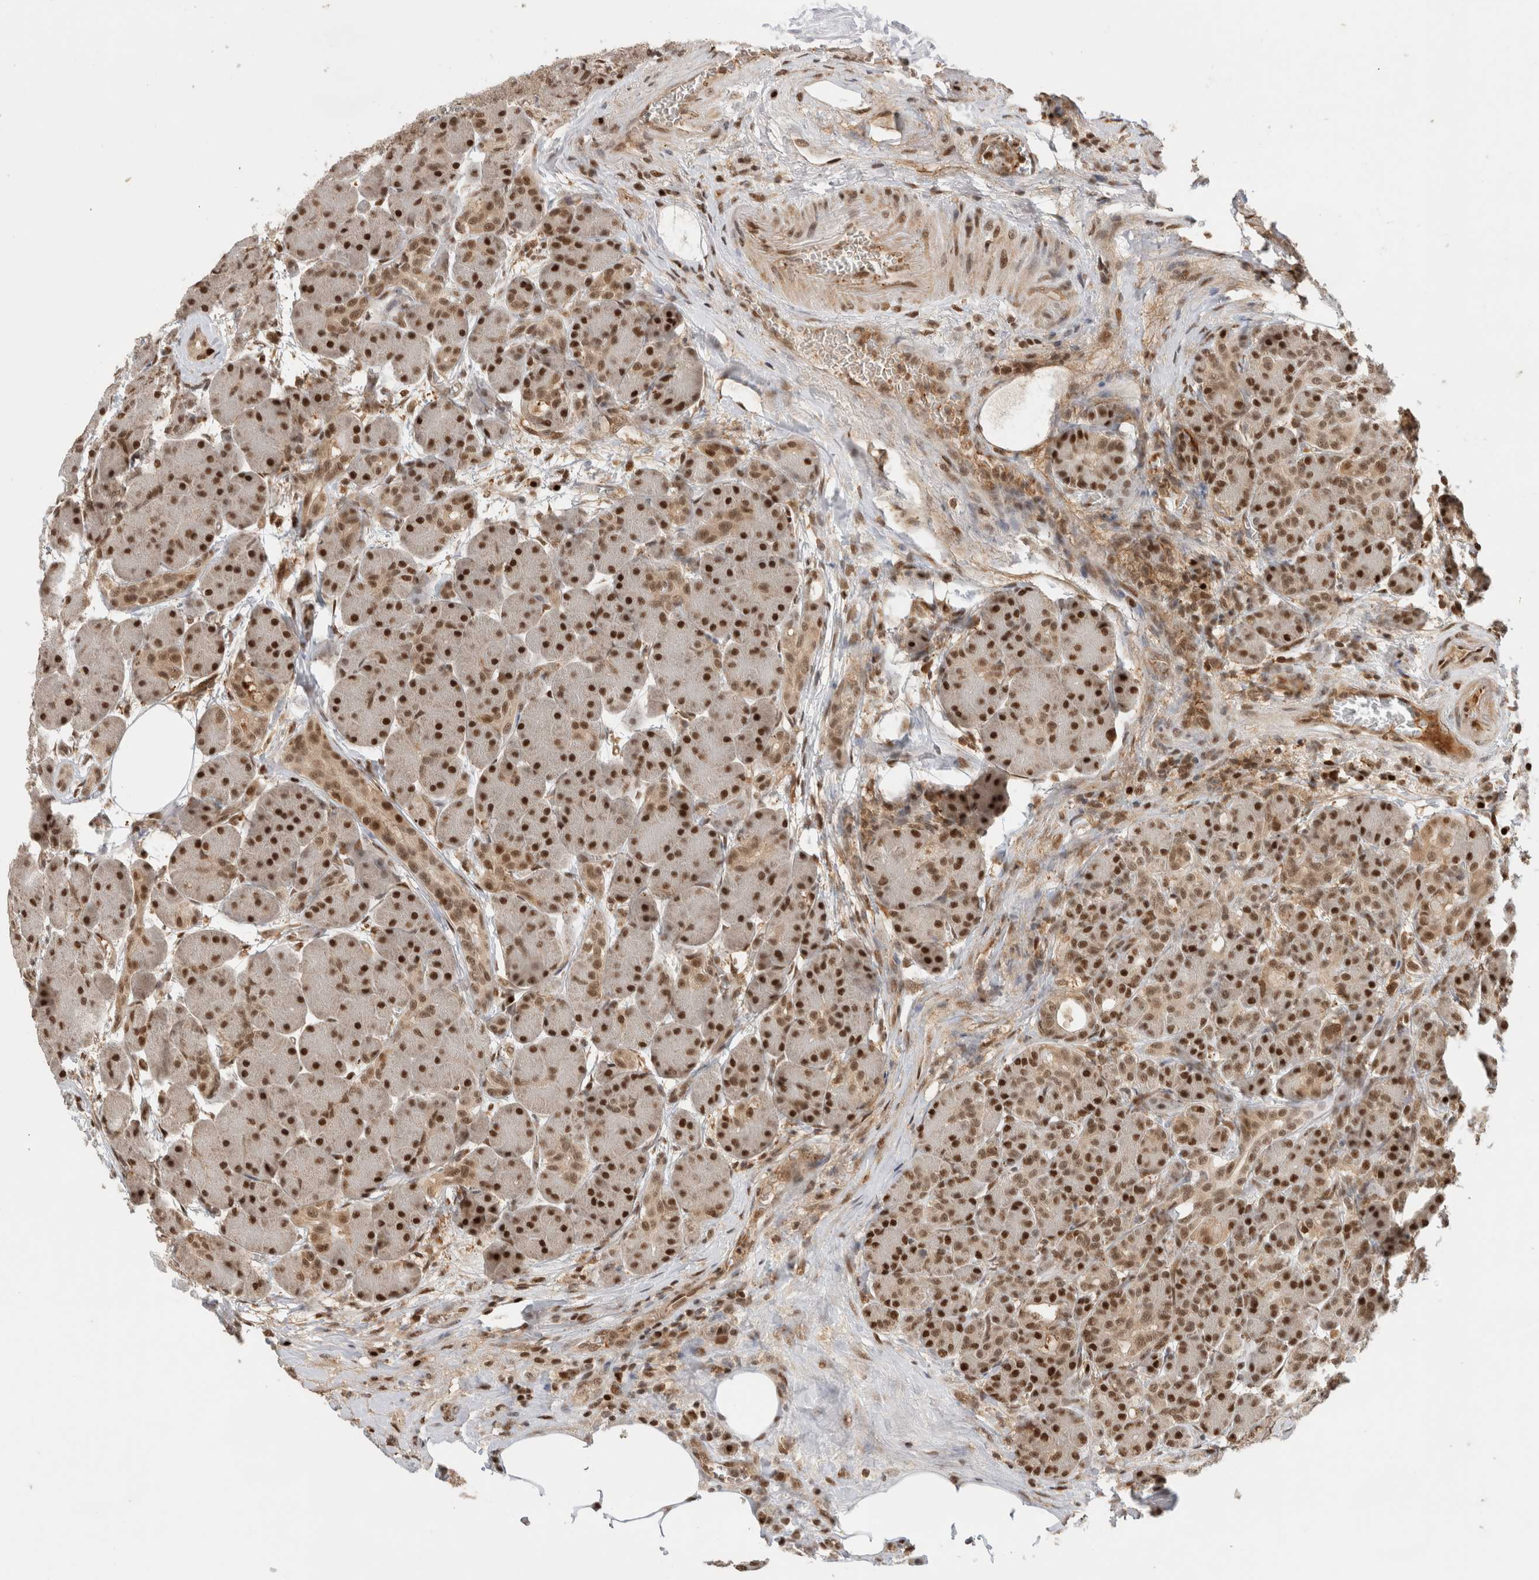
{"staining": {"intensity": "strong", "quantity": ">75%", "location": "nuclear"}, "tissue": "pancreas", "cell_type": "Exocrine glandular cells", "image_type": "normal", "snomed": [{"axis": "morphology", "description": "Normal tissue, NOS"}, {"axis": "topography", "description": "Pancreas"}], "caption": "Immunohistochemical staining of normal human pancreas reveals >75% levels of strong nuclear protein expression in about >75% of exocrine glandular cells.", "gene": "SNRNP40", "patient": {"sex": "male", "age": 63}}